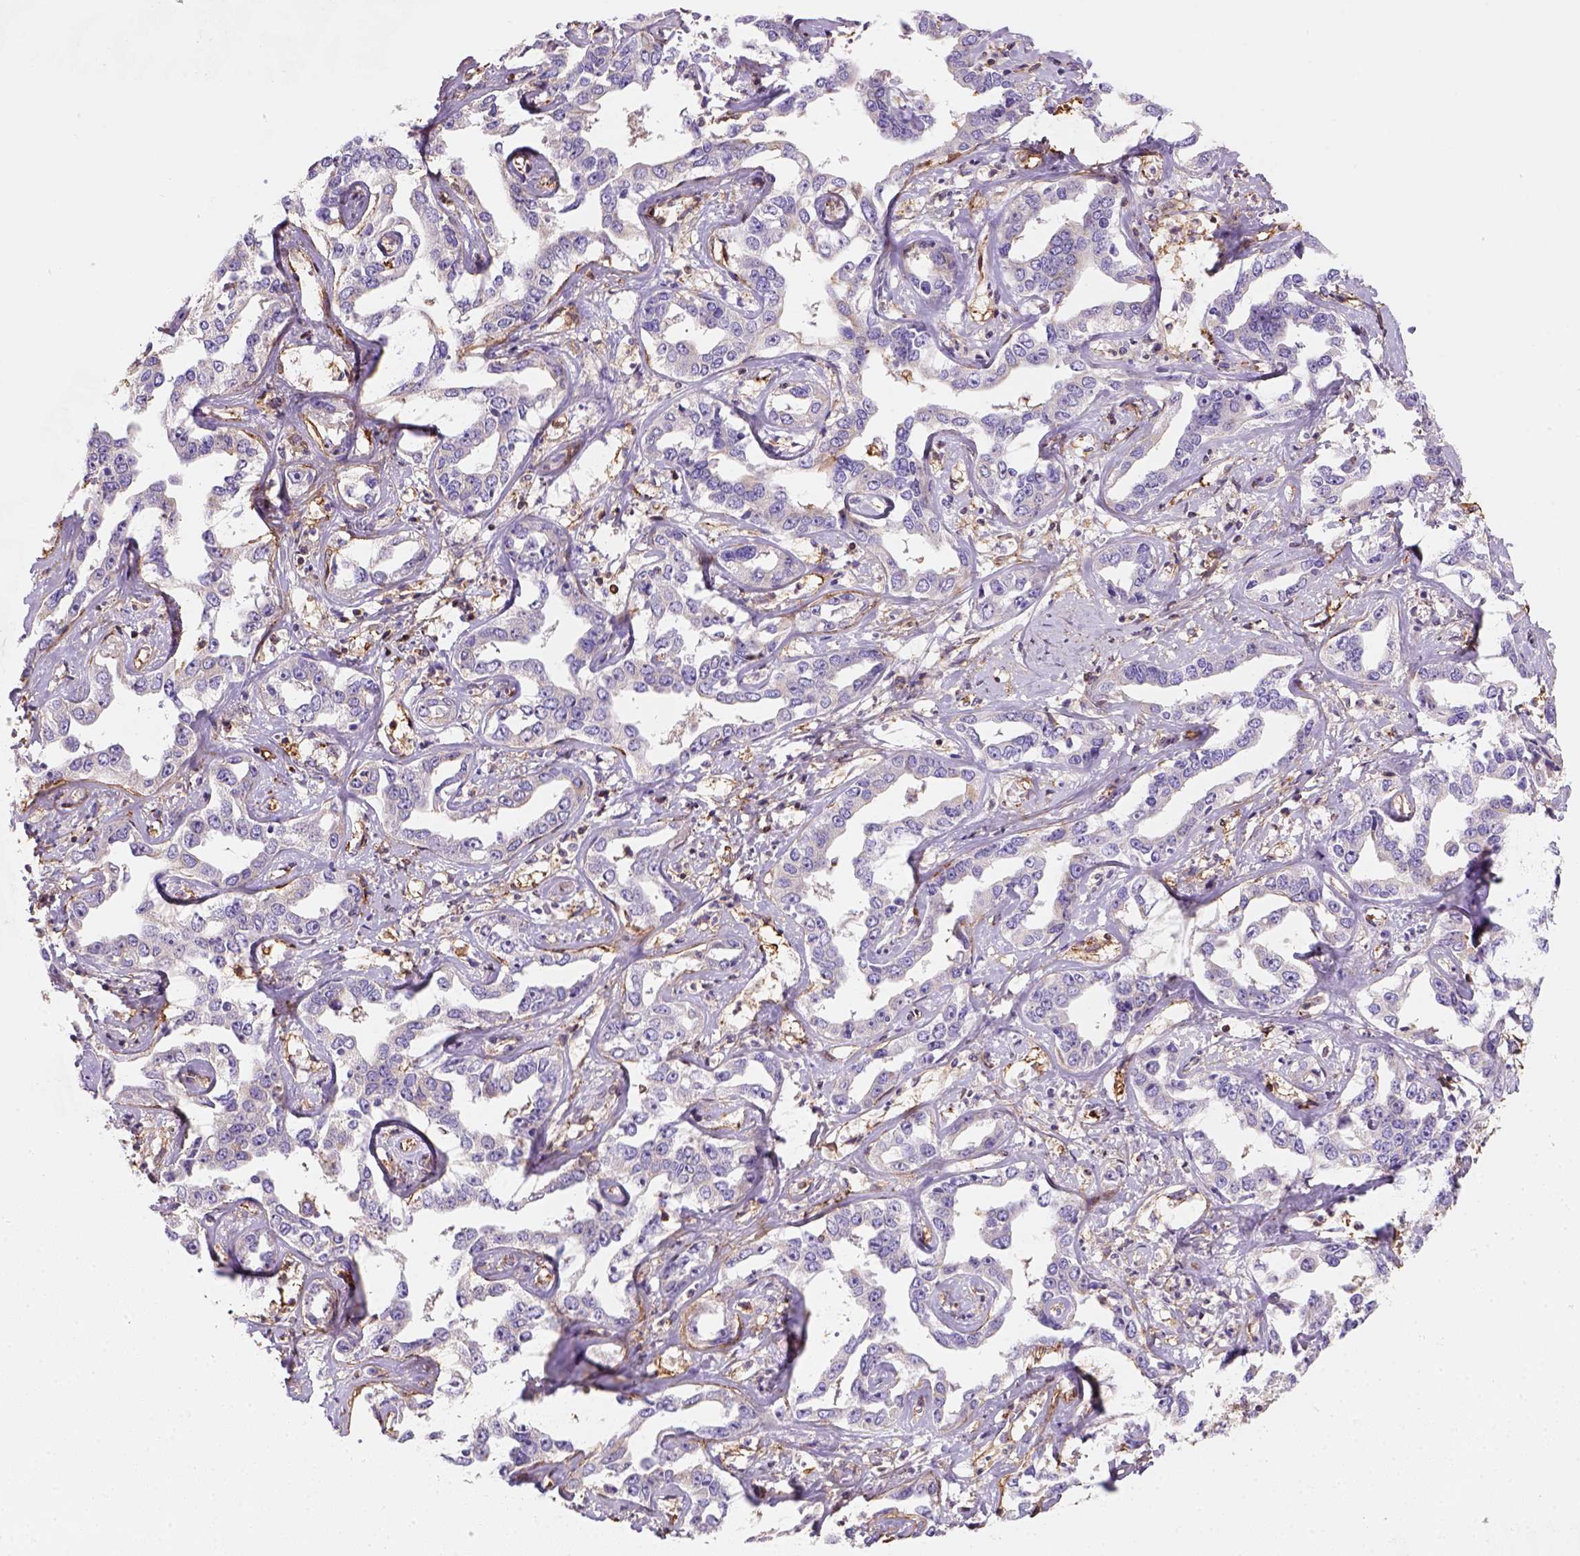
{"staining": {"intensity": "negative", "quantity": "none", "location": "none"}, "tissue": "liver cancer", "cell_type": "Tumor cells", "image_type": "cancer", "snomed": [{"axis": "morphology", "description": "Cholangiocarcinoma"}, {"axis": "topography", "description": "Liver"}], "caption": "High power microscopy image of an IHC photomicrograph of cholangiocarcinoma (liver), revealing no significant expression in tumor cells.", "gene": "GPRC5D", "patient": {"sex": "male", "age": 59}}